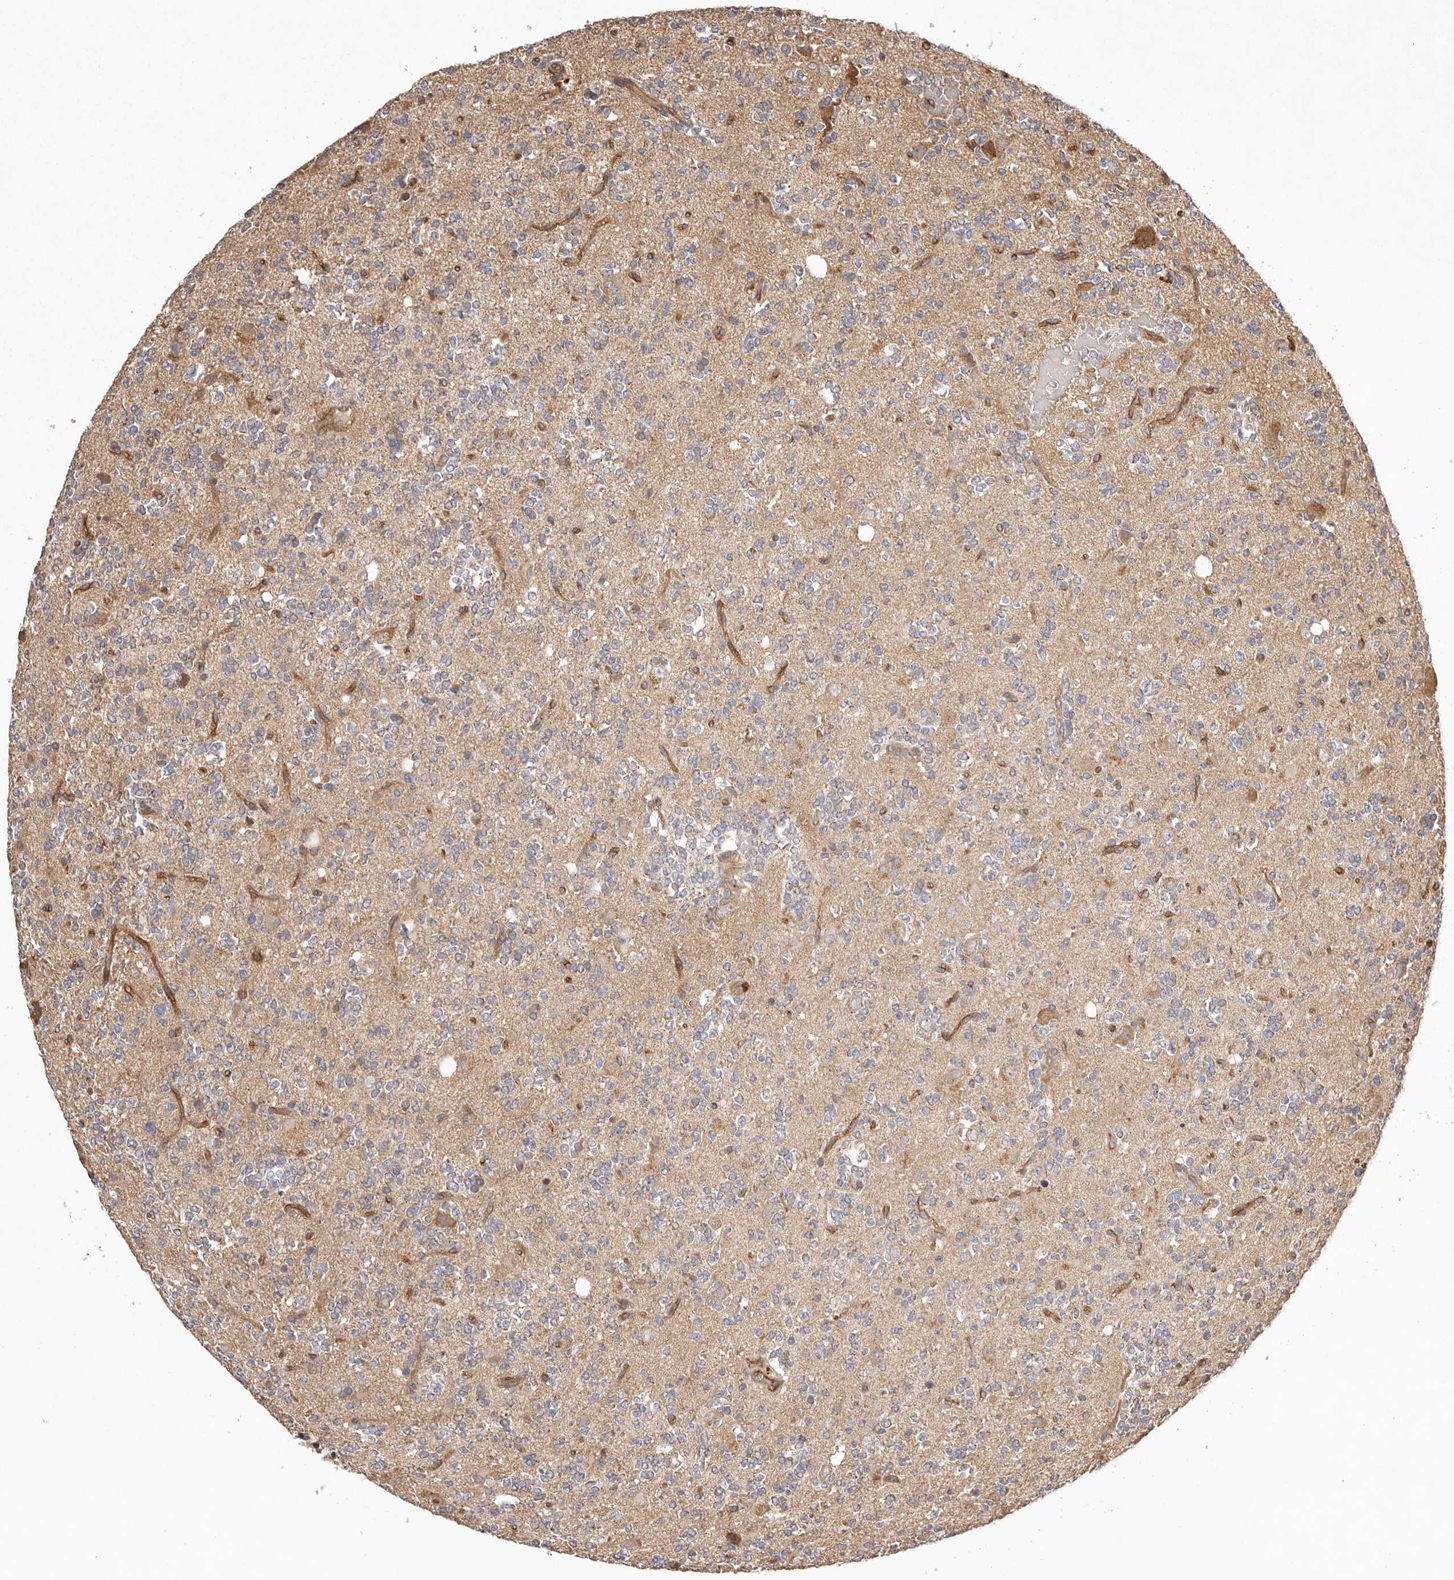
{"staining": {"intensity": "weak", "quantity": "<25%", "location": "cytoplasmic/membranous"}, "tissue": "glioma", "cell_type": "Tumor cells", "image_type": "cancer", "snomed": [{"axis": "morphology", "description": "Glioma, malignant, High grade"}, {"axis": "topography", "description": "Brain"}], "caption": "This is a micrograph of immunohistochemistry (IHC) staining of malignant glioma (high-grade), which shows no expression in tumor cells.", "gene": "UBR2", "patient": {"sex": "female", "age": 62}}